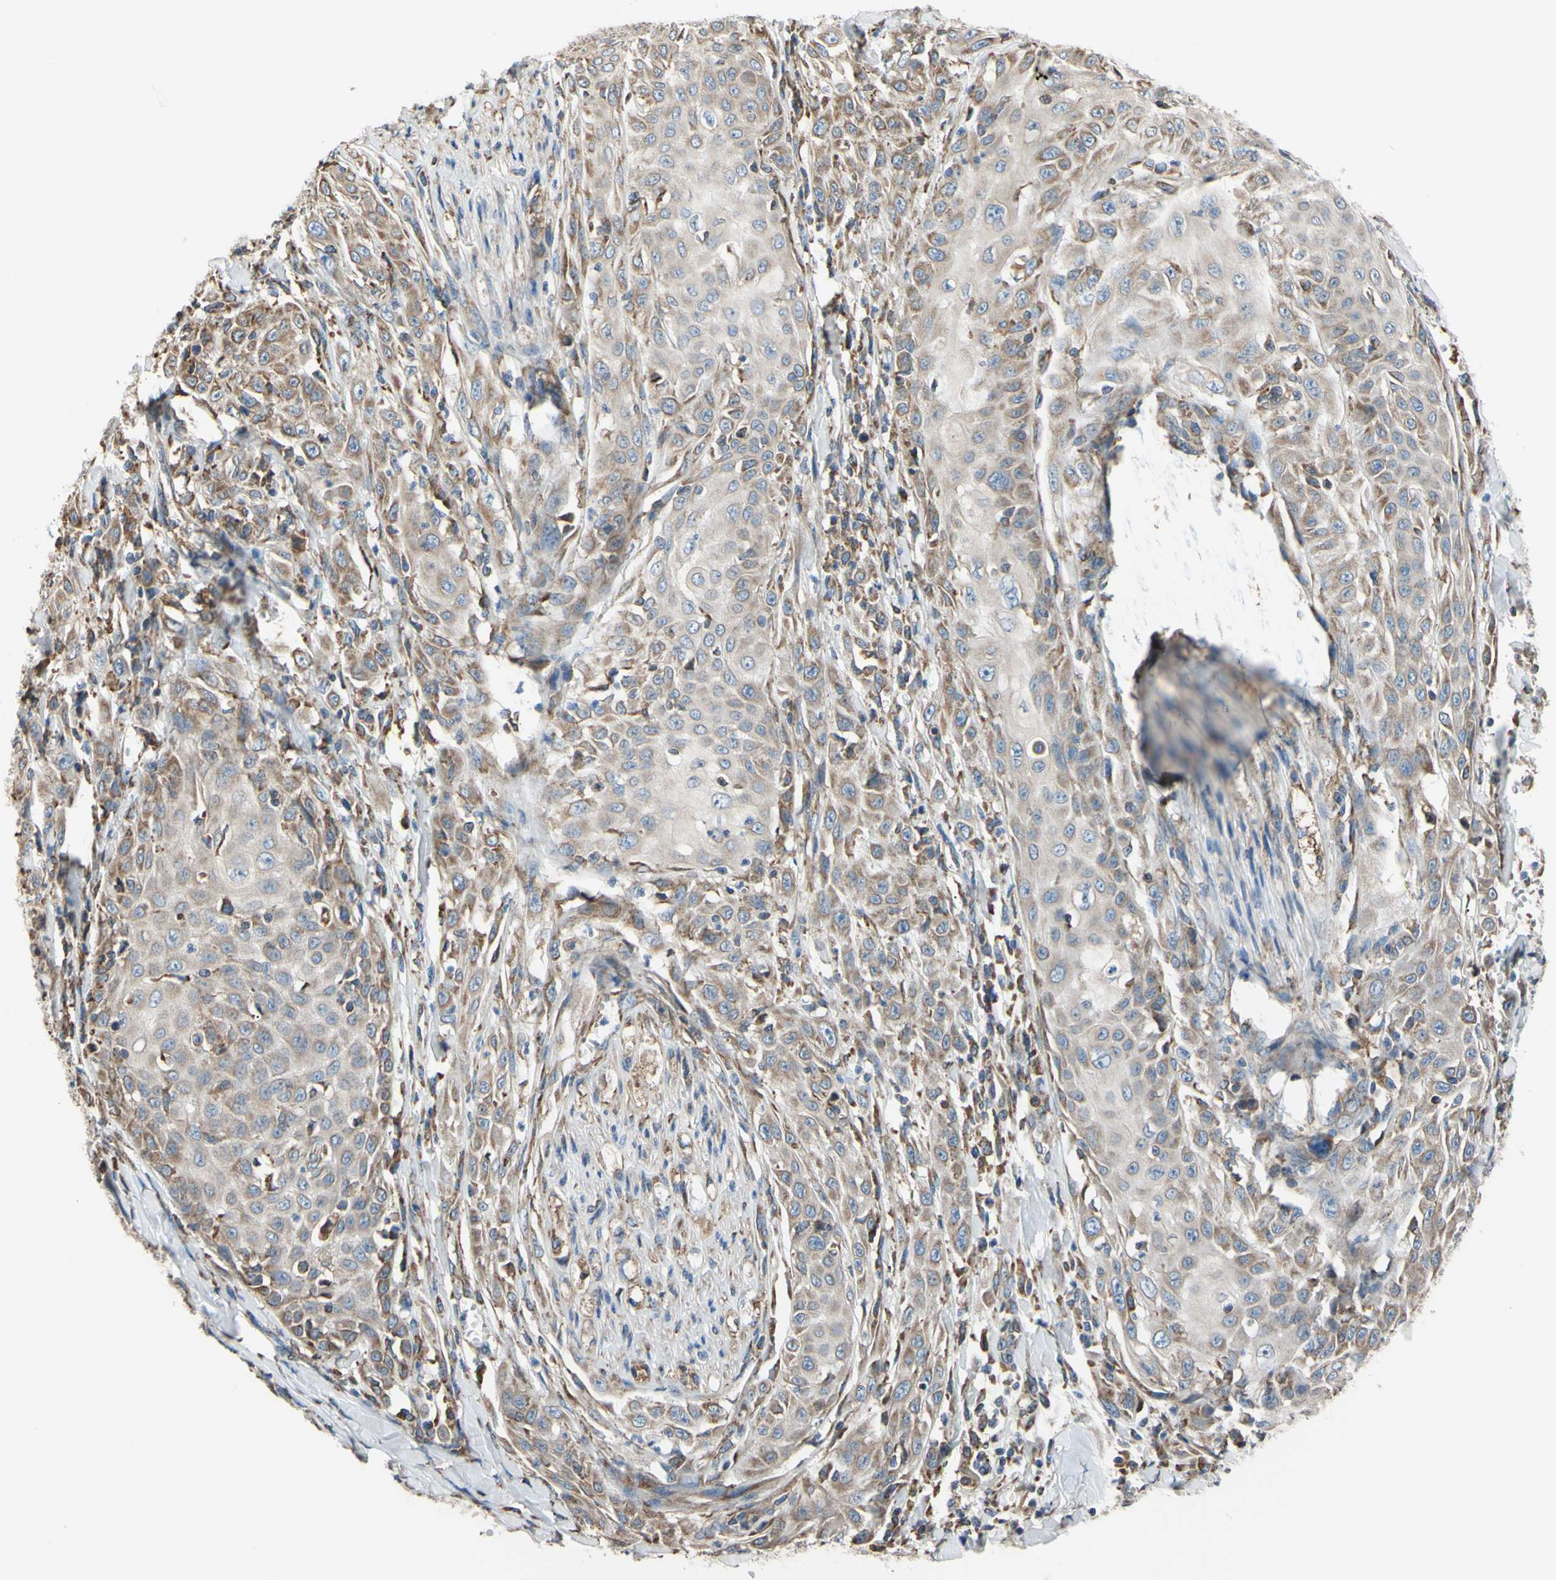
{"staining": {"intensity": "moderate", "quantity": "25%-75%", "location": "cytoplasmic/membranous"}, "tissue": "skin cancer", "cell_type": "Tumor cells", "image_type": "cancer", "snomed": [{"axis": "morphology", "description": "Squamous cell carcinoma, NOS"}, {"axis": "morphology", "description": "Squamous cell carcinoma, metastatic, NOS"}, {"axis": "topography", "description": "Skin"}, {"axis": "topography", "description": "Lymph node"}], "caption": "Immunohistochemical staining of human skin squamous cell carcinoma reveals moderate cytoplasmic/membranous protein staining in about 25%-75% of tumor cells.", "gene": "BMF", "patient": {"sex": "male", "age": 75}}